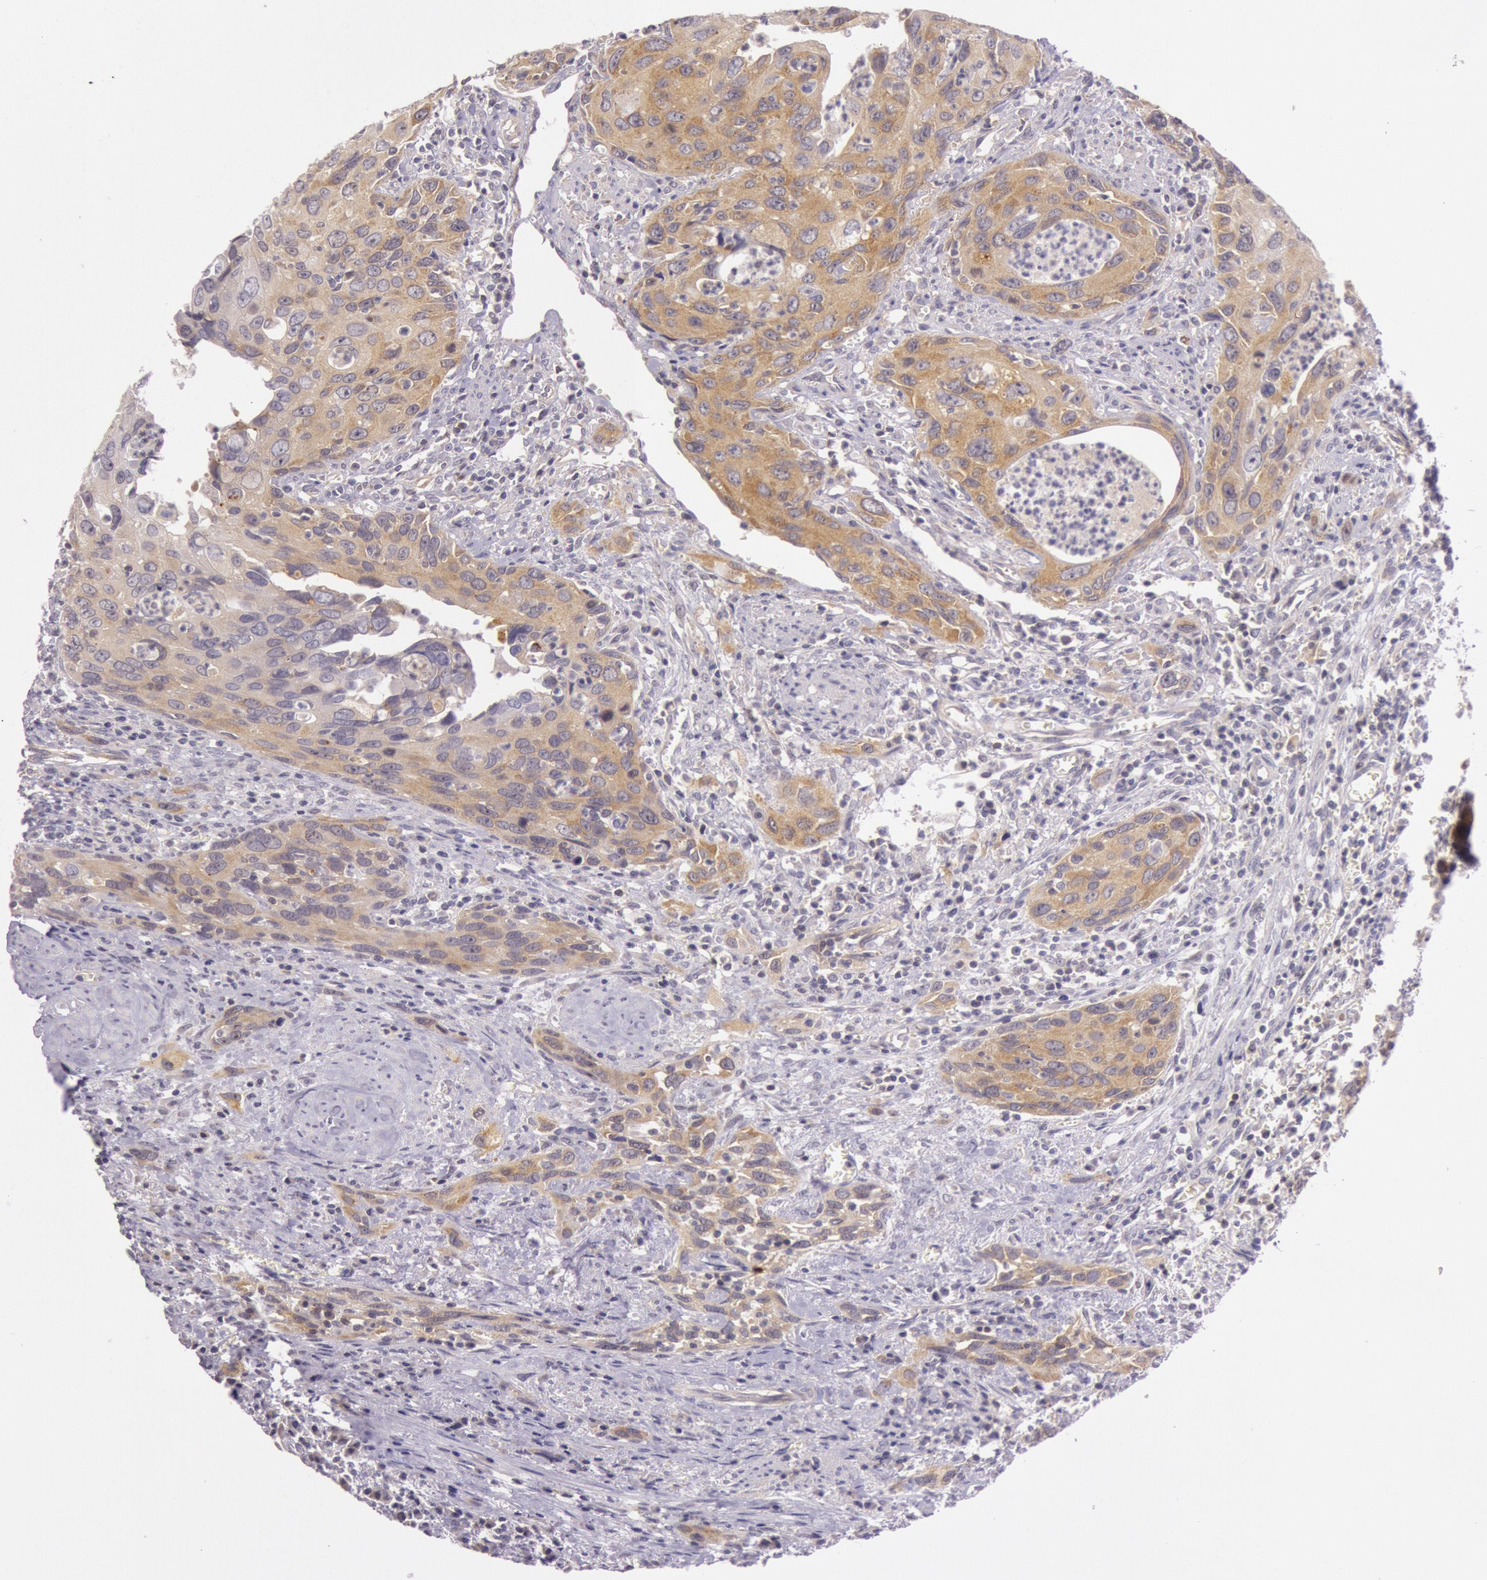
{"staining": {"intensity": "moderate", "quantity": ">75%", "location": "cytoplasmic/membranous"}, "tissue": "urothelial cancer", "cell_type": "Tumor cells", "image_type": "cancer", "snomed": [{"axis": "morphology", "description": "Urothelial carcinoma, High grade"}, {"axis": "topography", "description": "Urinary bladder"}], "caption": "This is a photomicrograph of IHC staining of urothelial cancer, which shows moderate staining in the cytoplasmic/membranous of tumor cells.", "gene": "CDK16", "patient": {"sex": "male", "age": 71}}